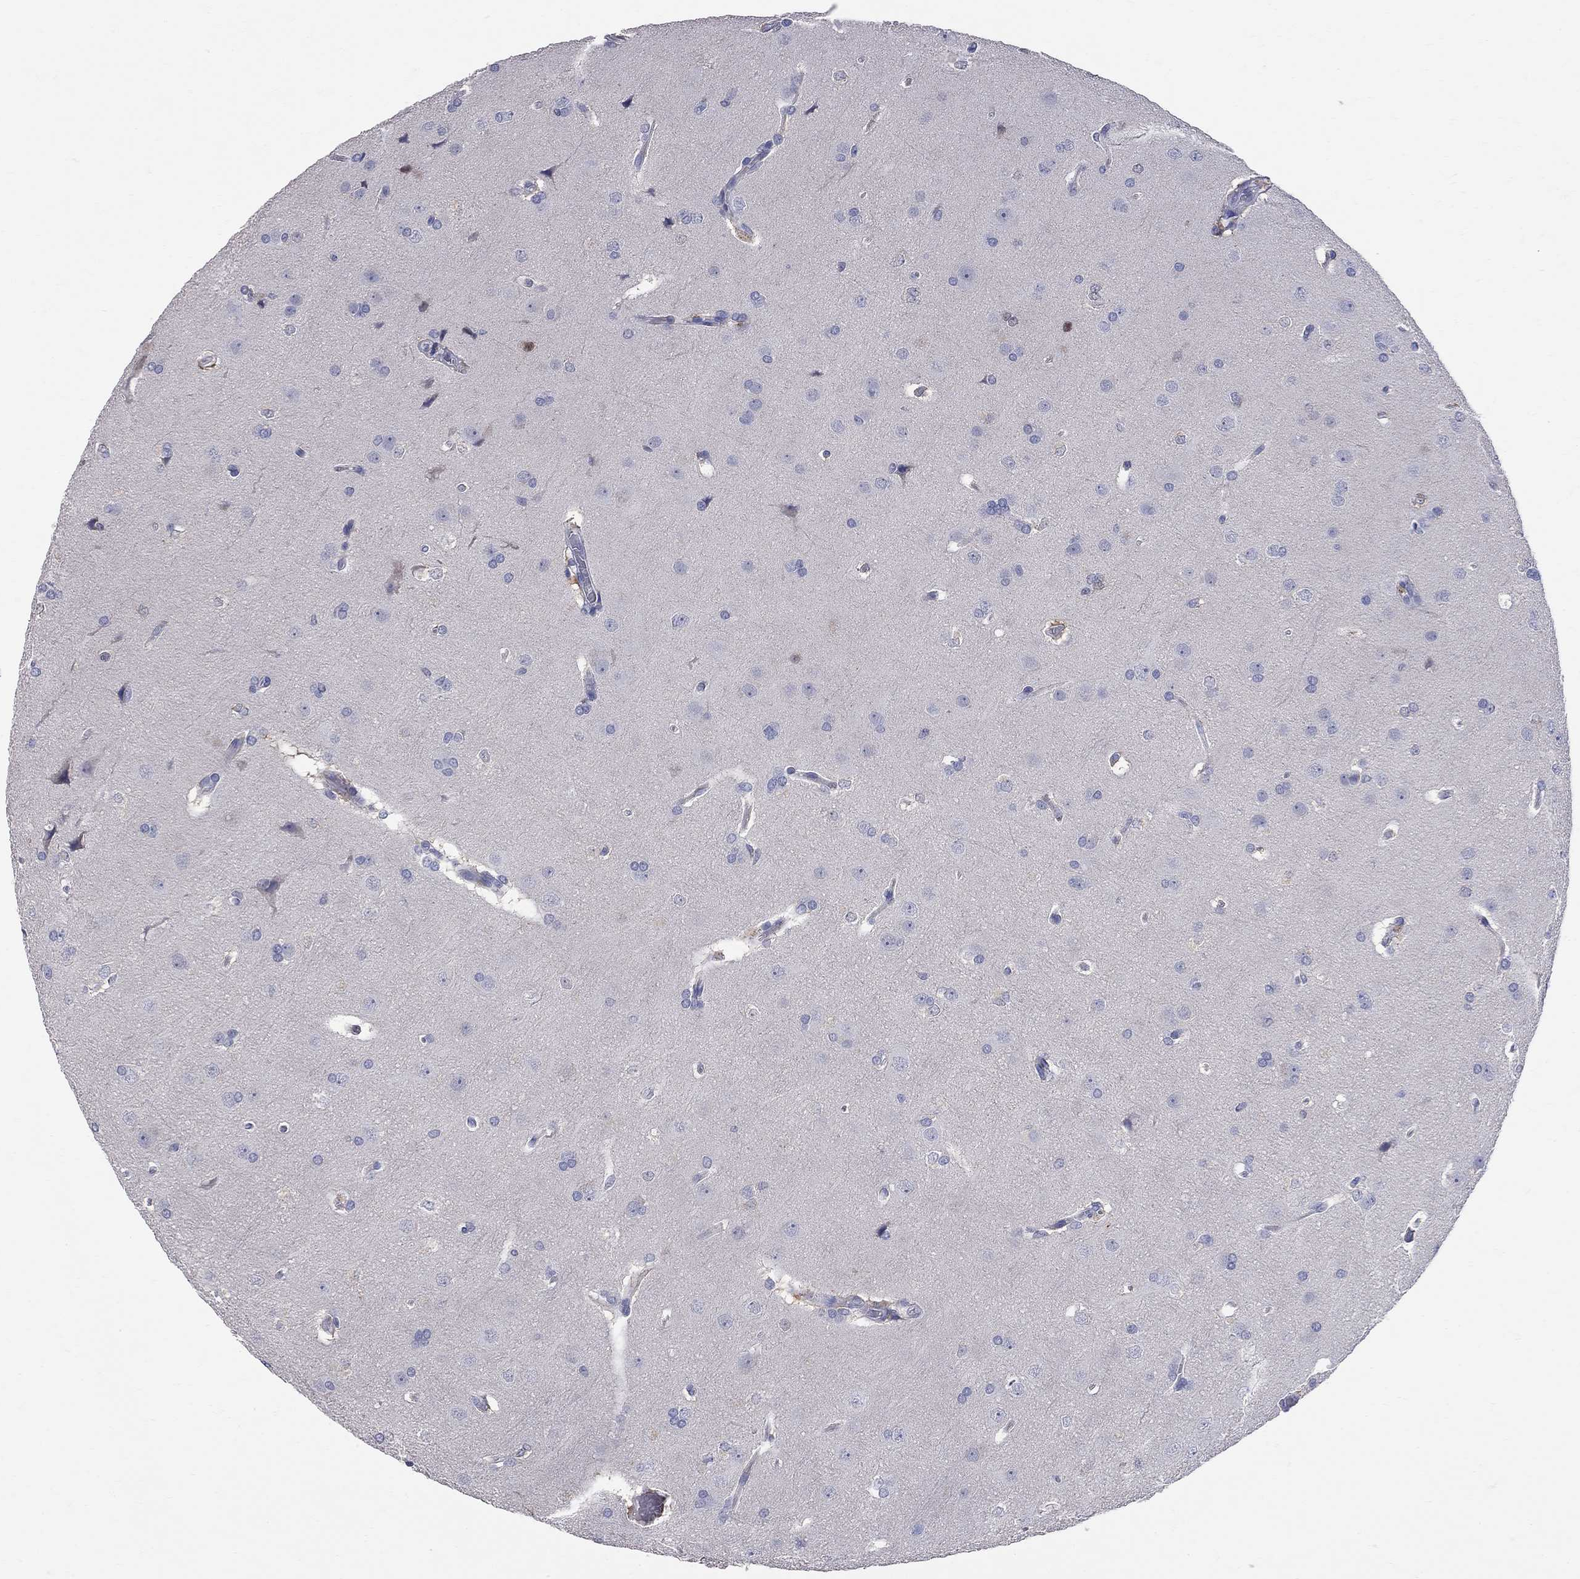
{"staining": {"intensity": "negative", "quantity": "none", "location": "none"}, "tissue": "glioma", "cell_type": "Tumor cells", "image_type": "cancer", "snomed": [{"axis": "morphology", "description": "Glioma, malignant, Low grade"}, {"axis": "topography", "description": "Brain"}], "caption": "DAB immunohistochemical staining of malignant low-grade glioma demonstrates no significant staining in tumor cells.", "gene": "FAM221B", "patient": {"sex": "female", "age": 32}}